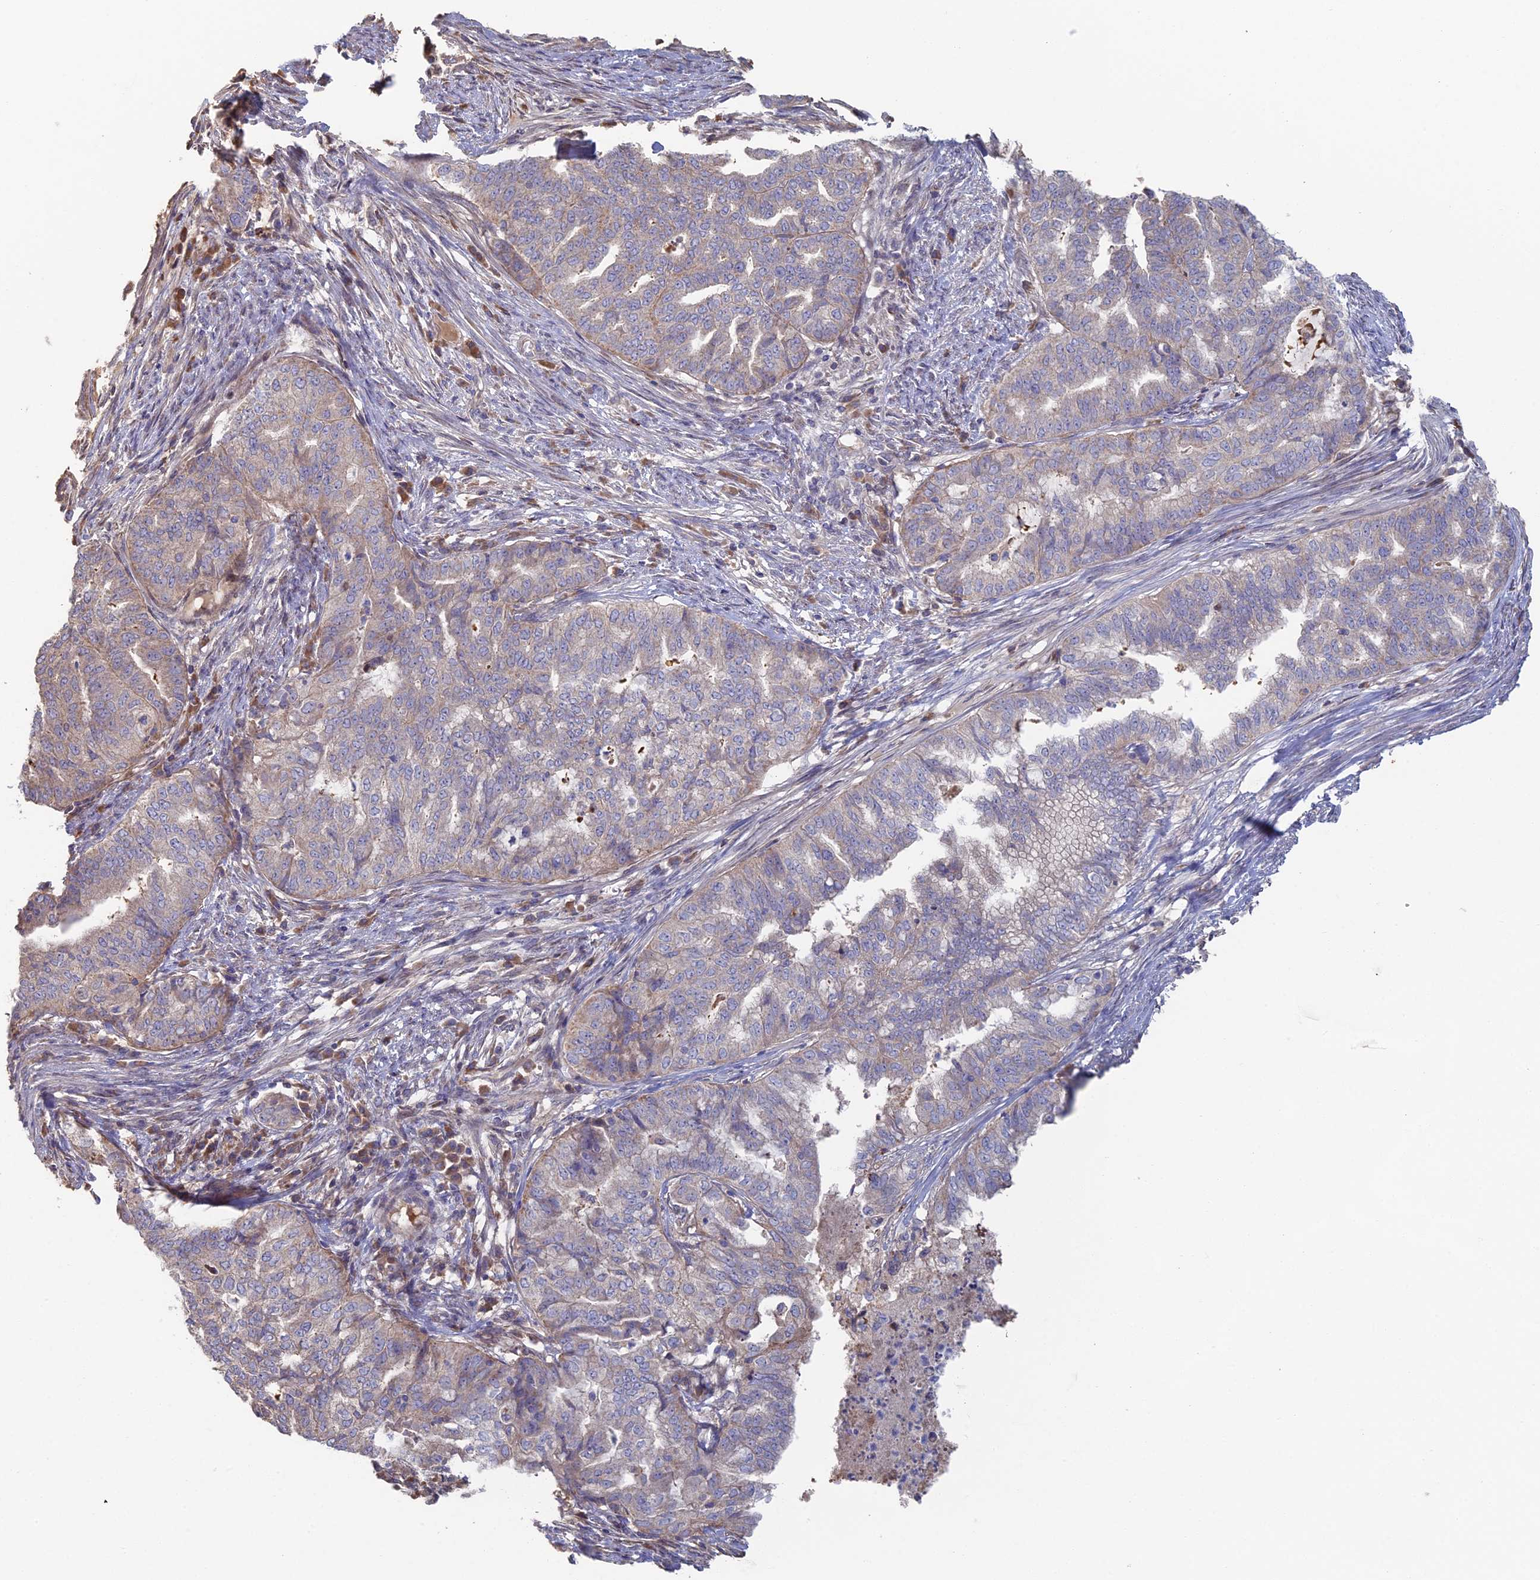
{"staining": {"intensity": "weak", "quantity": "<25%", "location": "cytoplasmic/membranous"}, "tissue": "endometrial cancer", "cell_type": "Tumor cells", "image_type": "cancer", "snomed": [{"axis": "morphology", "description": "Adenocarcinoma, NOS"}, {"axis": "topography", "description": "Endometrium"}], "caption": "There is no significant staining in tumor cells of endometrial adenocarcinoma. (Immunohistochemistry (ihc), brightfield microscopy, high magnification).", "gene": "ARL16", "patient": {"sex": "female", "age": 79}}